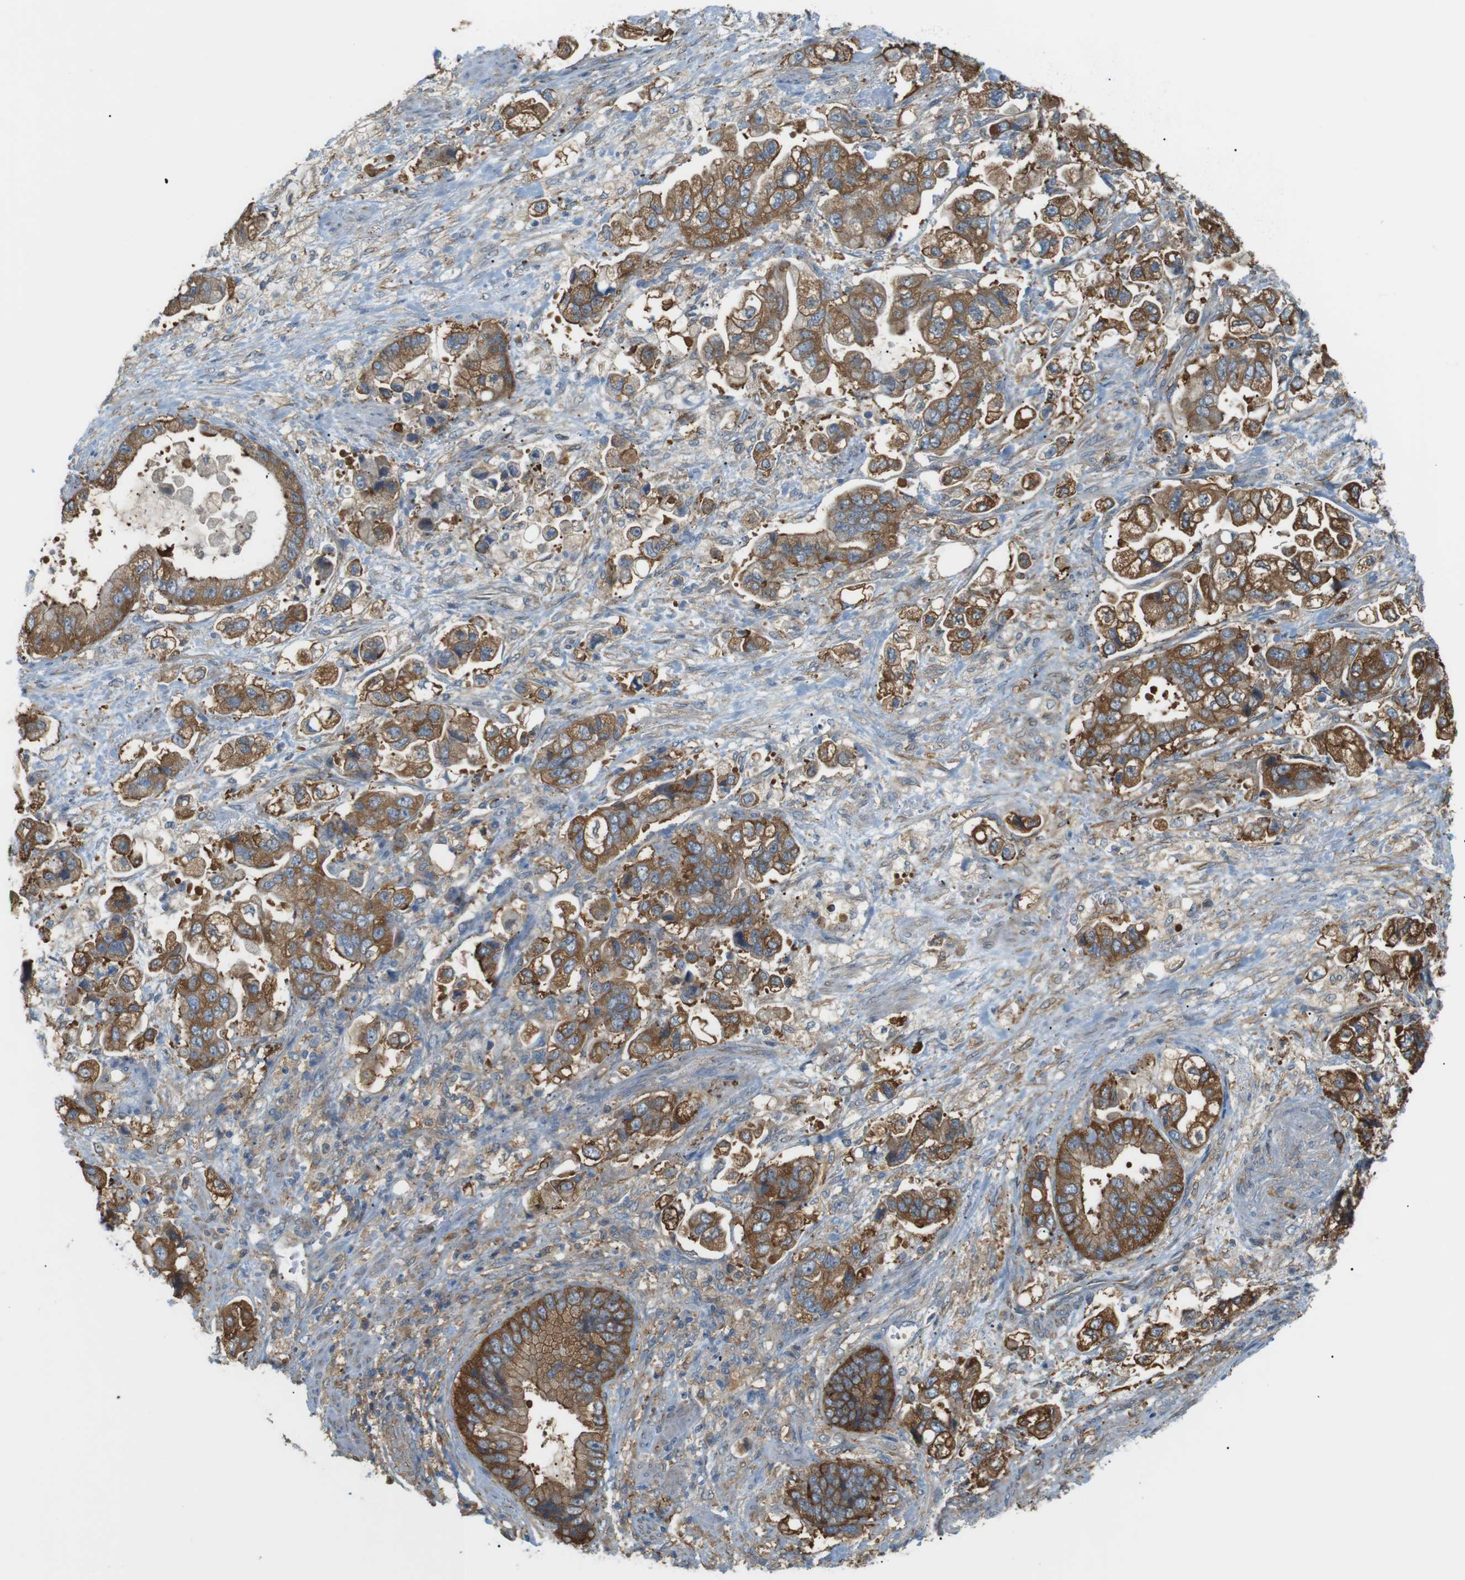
{"staining": {"intensity": "moderate", "quantity": ">75%", "location": "cytoplasmic/membranous"}, "tissue": "stomach cancer", "cell_type": "Tumor cells", "image_type": "cancer", "snomed": [{"axis": "morphology", "description": "Normal tissue, NOS"}, {"axis": "morphology", "description": "Adenocarcinoma, NOS"}, {"axis": "topography", "description": "Stomach"}], "caption": "A photomicrograph showing moderate cytoplasmic/membranous positivity in approximately >75% of tumor cells in stomach cancer (adenocarcinoma), as visualized by brown immunohistochemical staining.", "gene": "PEPD", "patient": {"sex": "male", "age": 62}}